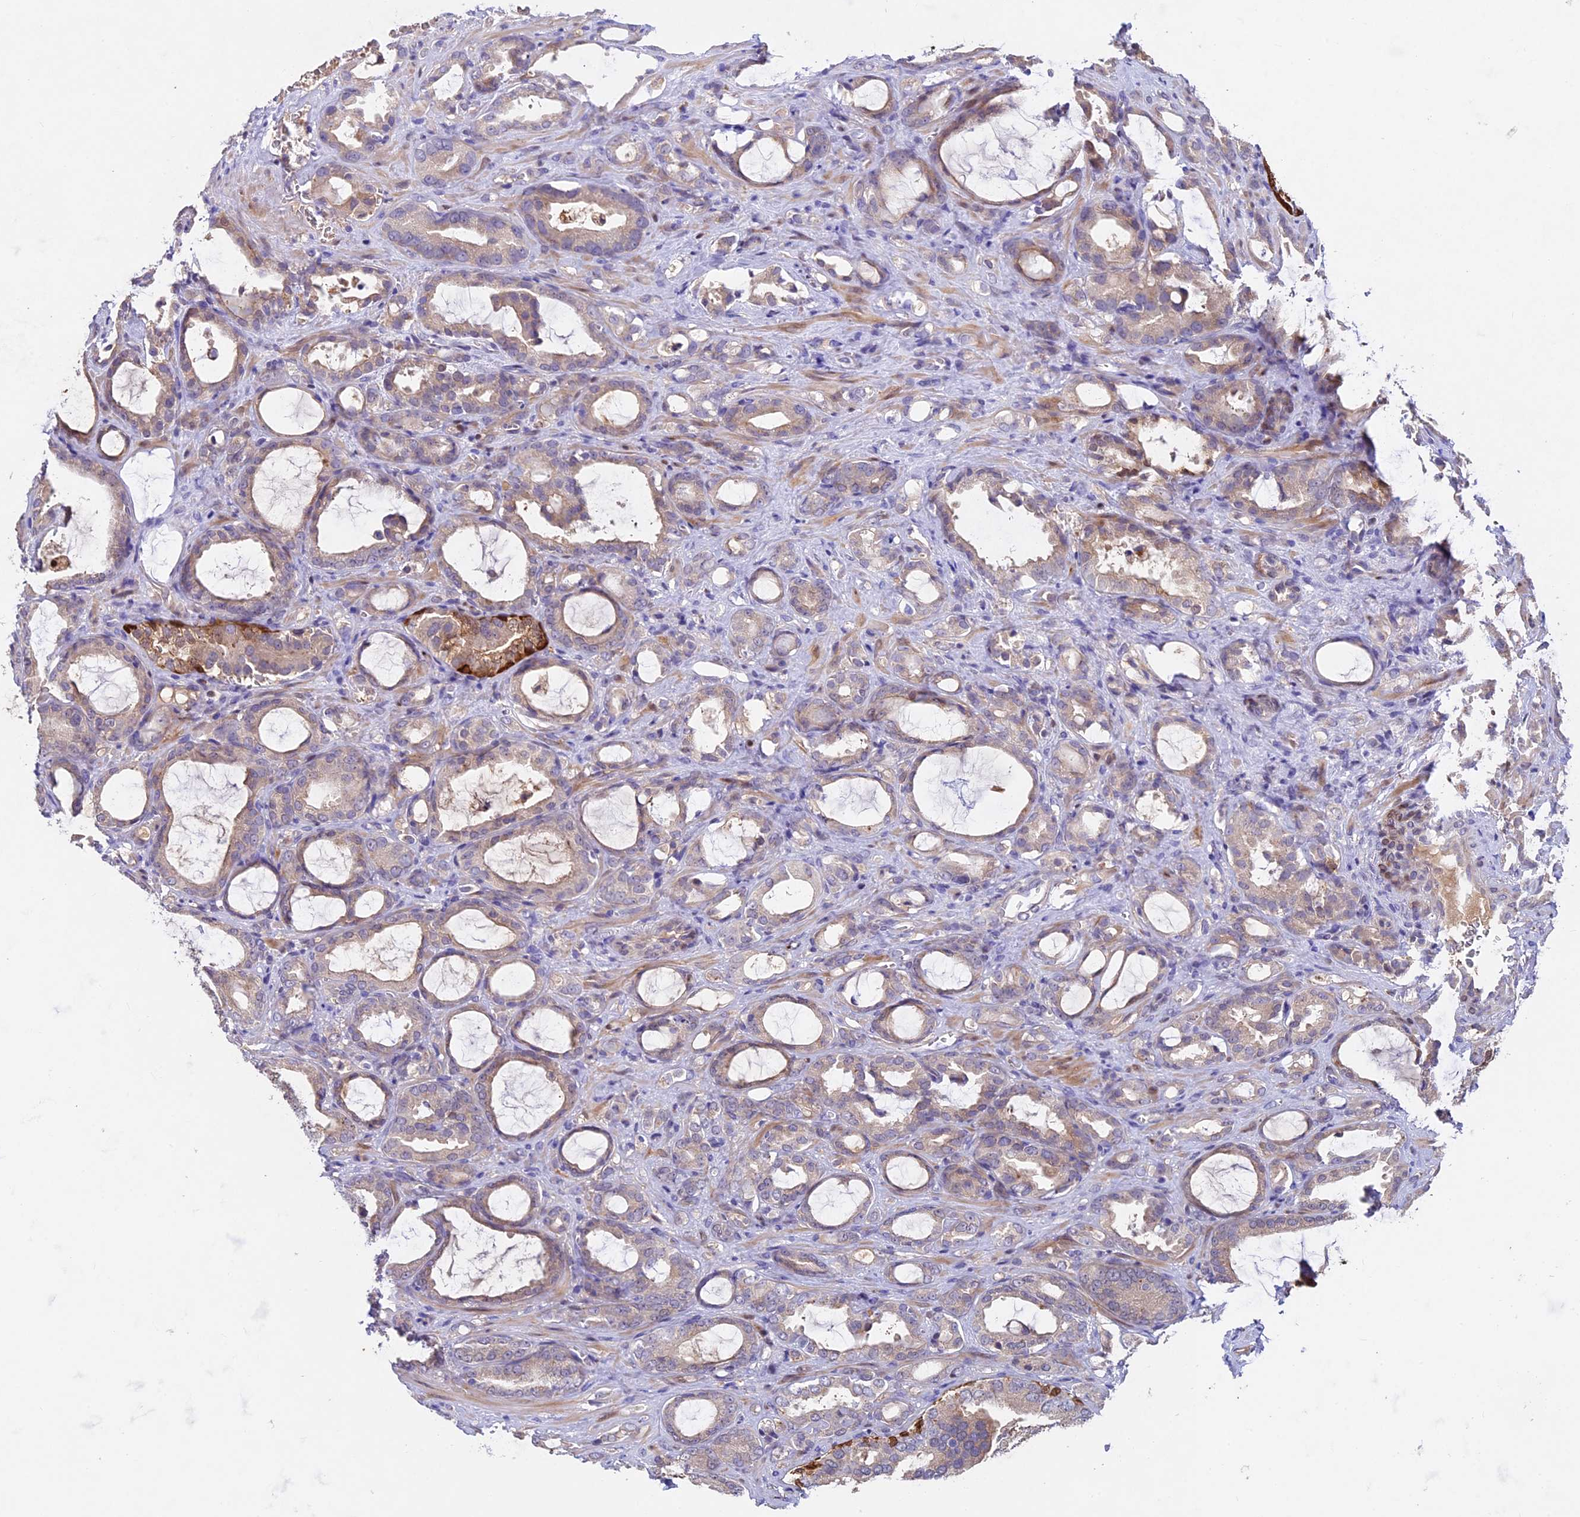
{"staining": {"intensity": "weak", "quantity": "<25%", "location": "cytoplasmic/membranous"}, "tissue": "prostate cancer", "cell_type": "Tumor cells", "image_type": "cancer", "snomed": [{"axis": "morphology", "description": "Adenocarcinoma, High grade"}, {"axis": "topography", "description": "Prostate"}], "caption": "Immunohistochemistry (IHC) photomicrograph of prostate high-grade adenocarcinoma stained for a protein (brown), which exhibits no positivity in tumor cells. (DAB immunohistochemistry (IHC), high magnification).", "gene": "TGDS", "patient": {"sex": "male", "age": 72}}